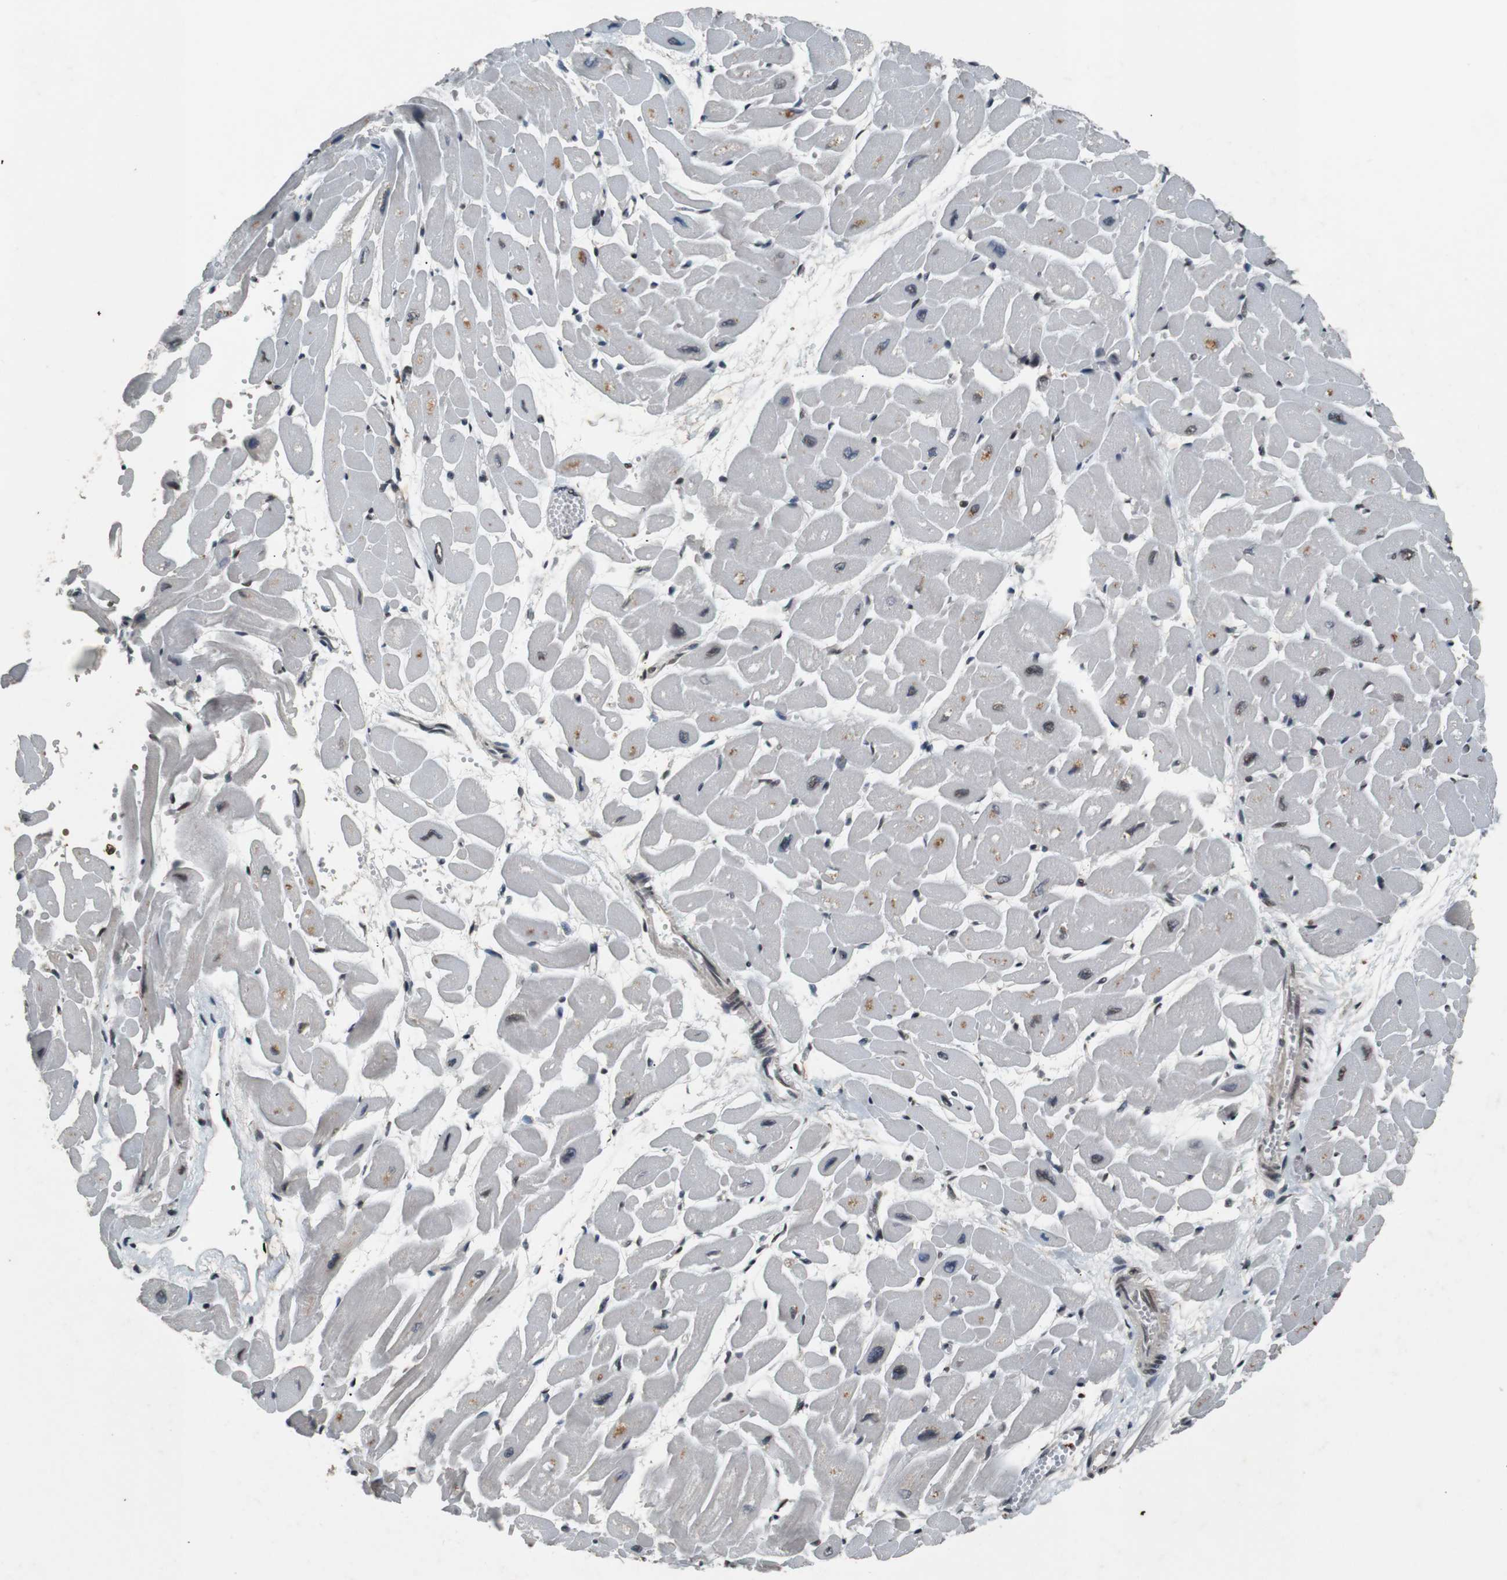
{"staining": {"intensity": "moderate", "quantity": "<25%", "location": "cytoplasmic/membranous"}, "tissue": "heart muscle", "cell_type": "Cardiomyocytes", "image_type": "normal", "snomed": [{"axis": "morphology", "description": "Normal tissue, NOS"}, {"axis": "topography", "description": "Heart"}], "caption": "The image reveals staining of unremarkable heart muscle, revealing moderate cytoplasmic/membranous protein staining (brown color) within cardiomyocytes. (DAB IHC with brightfield microscopy, high magnification).", "gene": "HEXIM1", "patient": {"sex": "male", "age": 45}}